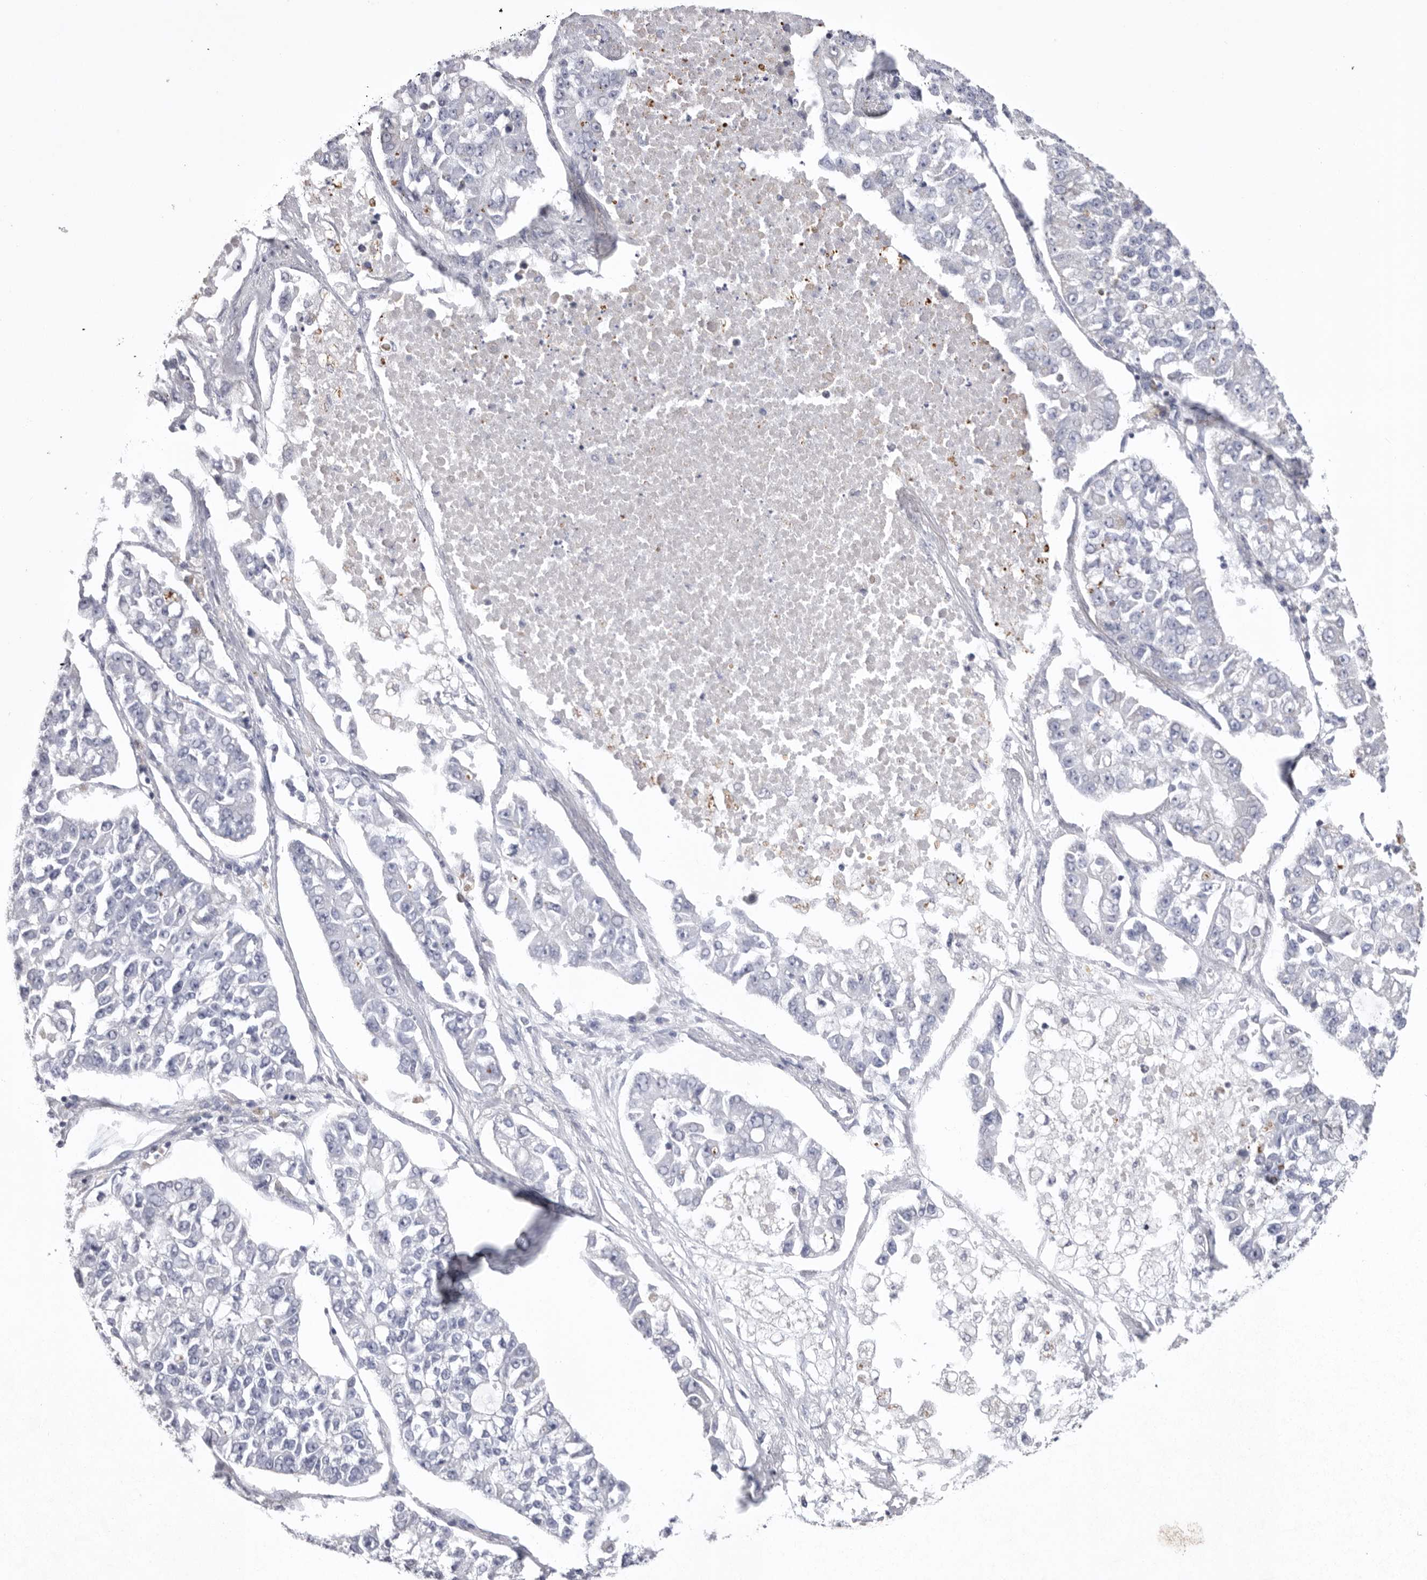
{"staining": {"intensity": "negative", "quantity": "none", "location": "none"}, "tissue": "lung cancer", "cell_type": "Tumor cells", "image_type": "cancer", "snomed": [{"axis": "morphology", "description": "Adenocarcinoma, NOS"}, {"axis": "topography", "description": "Lung"}], "caption": "This is an IHC histopathology image of human lung cancer (adenocarcinoma). There is no positivity in tumor cells.", "gene": "VDAC3", "patient": {"sex": "male", "age": 49}}